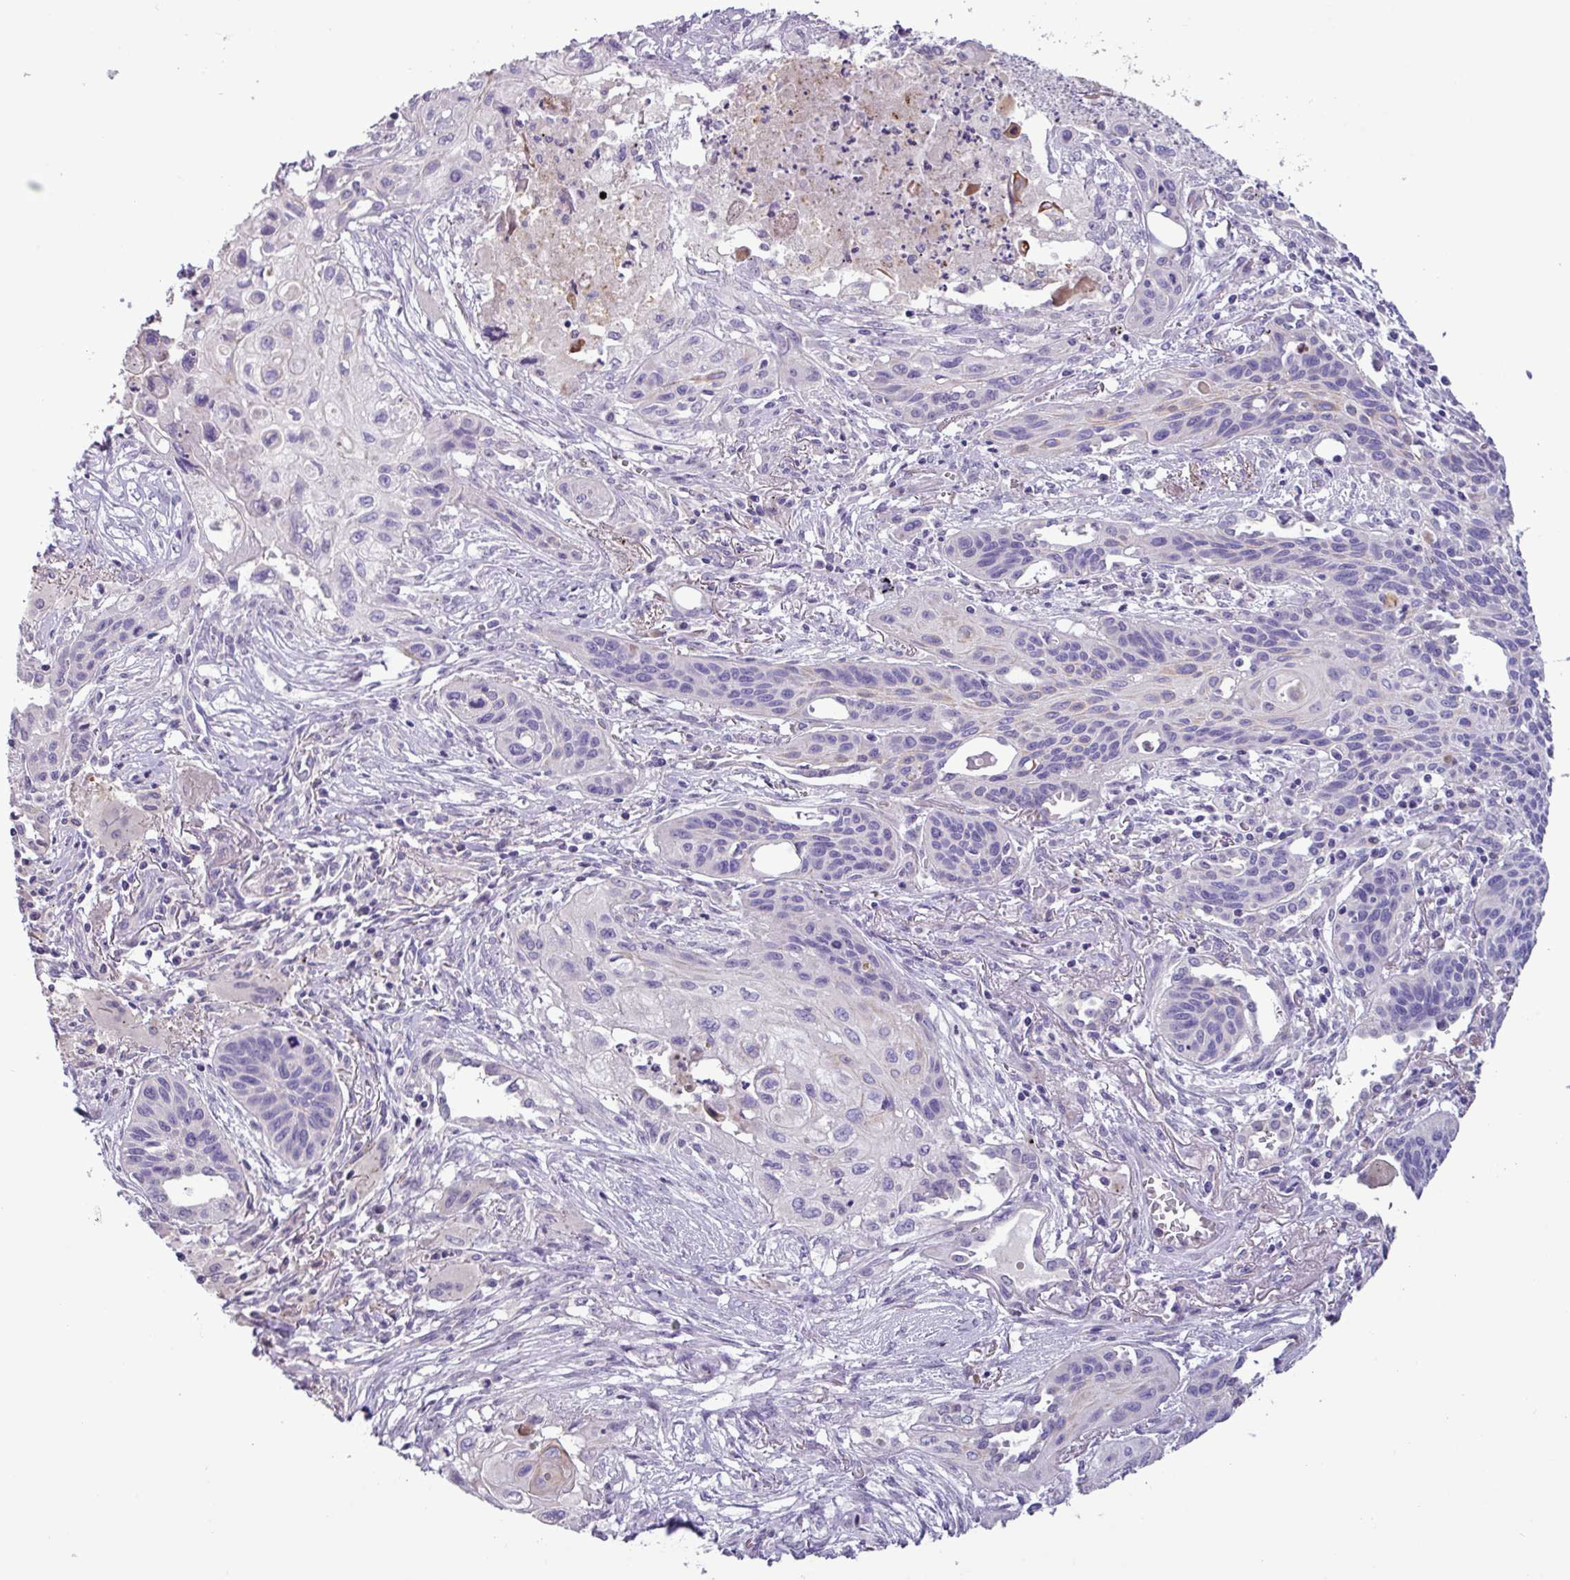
{"staining": {"intensity": "negative", "quantity": "none", "location": "none"}, "tissue": "lung cancer", "cell_type": "Tumor cells", "image_type": "cancer", "snomed": [{"axis": "morphology", "description": "Squamous cell carcinoma, NOS"}, {"axis": "topography", "description": "Lung"}], "caption": "DAB (3,3'-diaminobenzidine) immunohistochemical staining of human lung cancer (squamous cell carcinoma) demonstrates no significant staining in tumor cells. Brightfield microscopy of immunohistochemistry (IHC) stained with DAB (brown) and hematoxylin (blue), captured at high magnification.", "gene": "PNLDC1", "patient": {"sex": "male", "age": 71}}